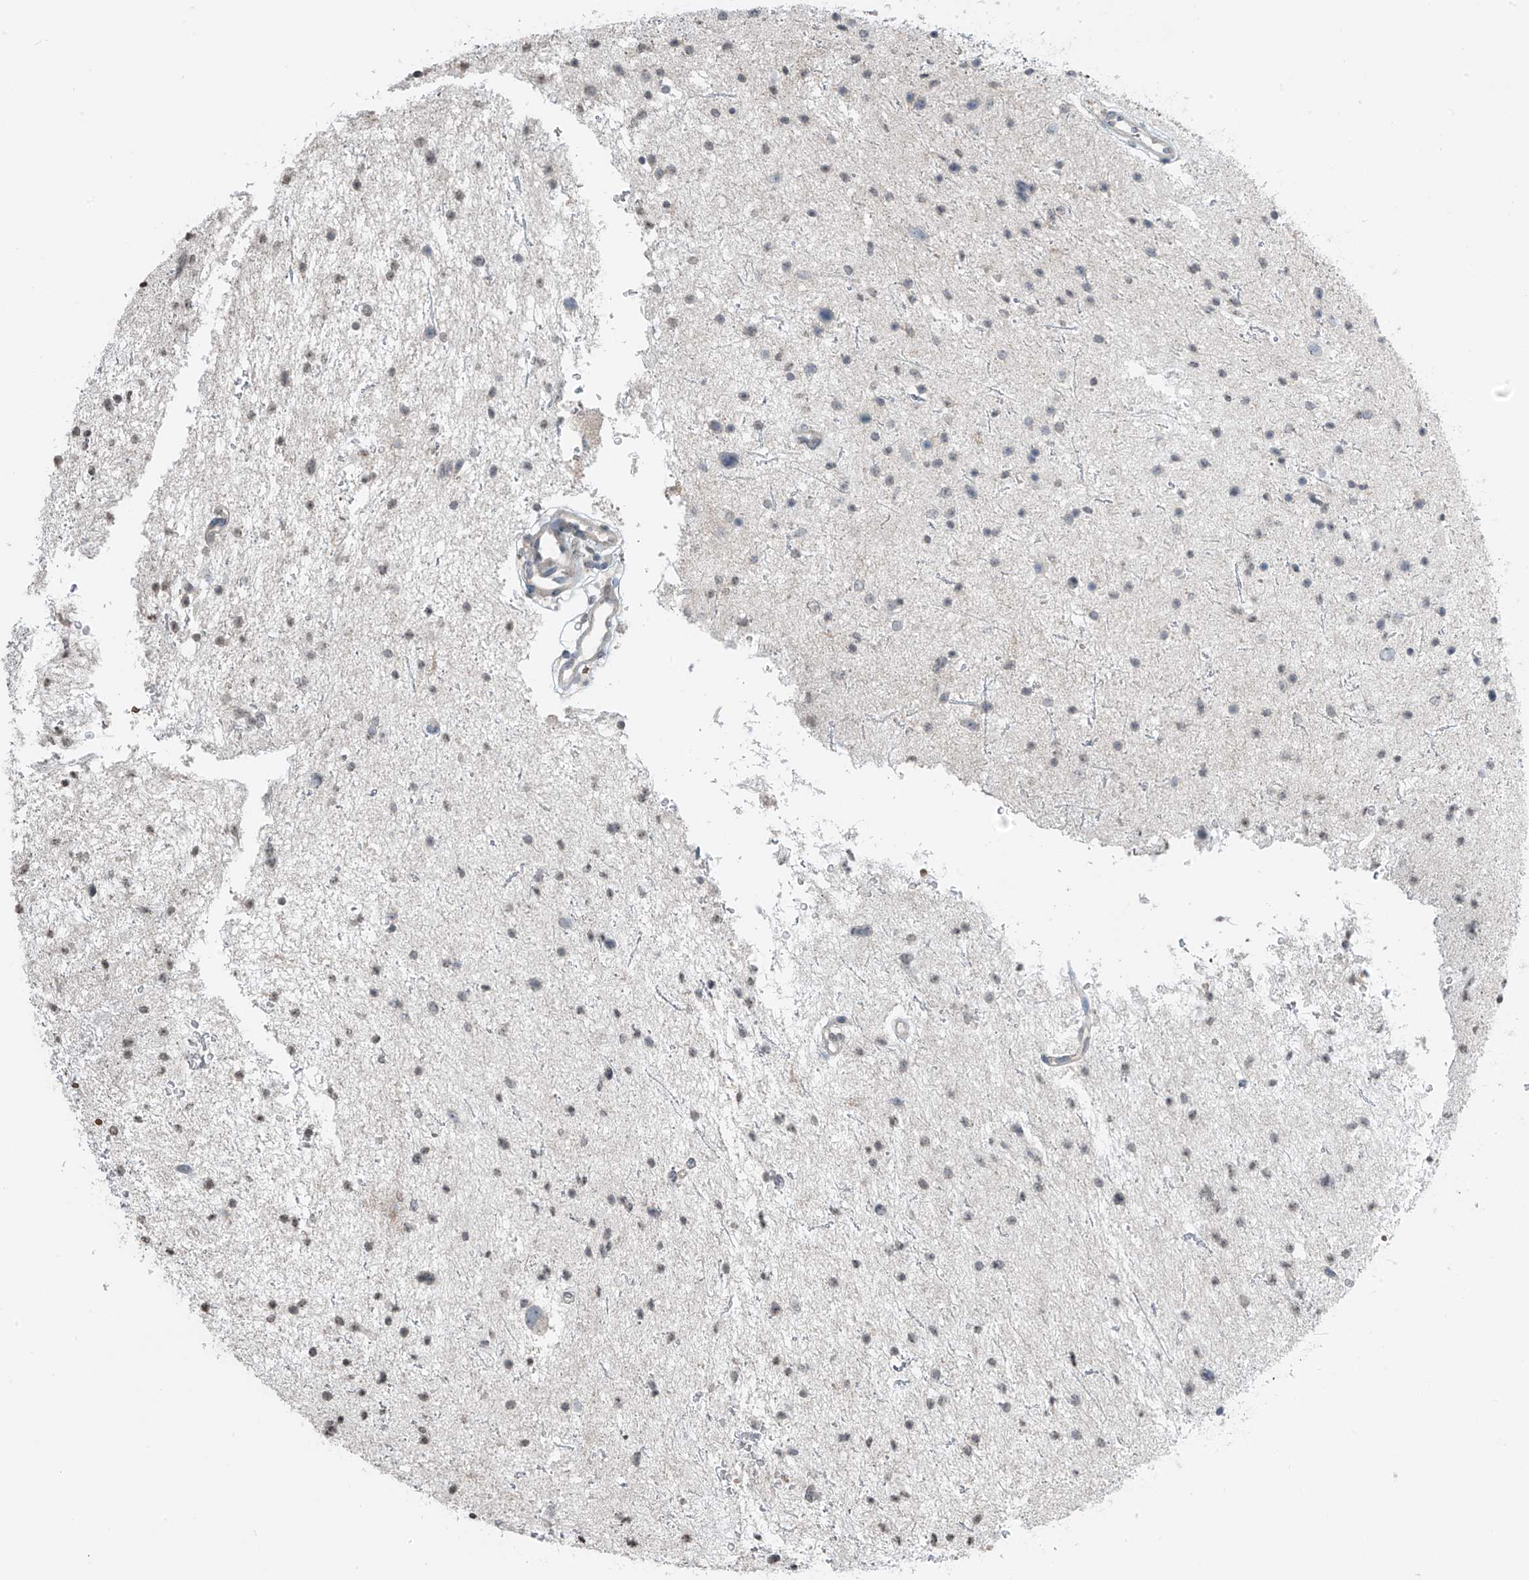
{"staining": {"intensity": "negative", "quantity": "none", "location": "none"}, "tissue": "glioma", "cell_type": "Tumor cells", "image_type": "cancer", "snomed": [{"axis": "morphology", "description": "Glioma, malignant, Low grade"}, {"axis": "topography", "description": "Brain"}], "caption": "A high-resolution micrograph shows IHC staining of glioma, which demonstrates no significant expression in tumor cells. (DAB (3,3'-diaminobenzidine) immunohistochemistry, high magnification).", "gene": "HOXA11", "patient": {"sex": "female", "age": 37}}